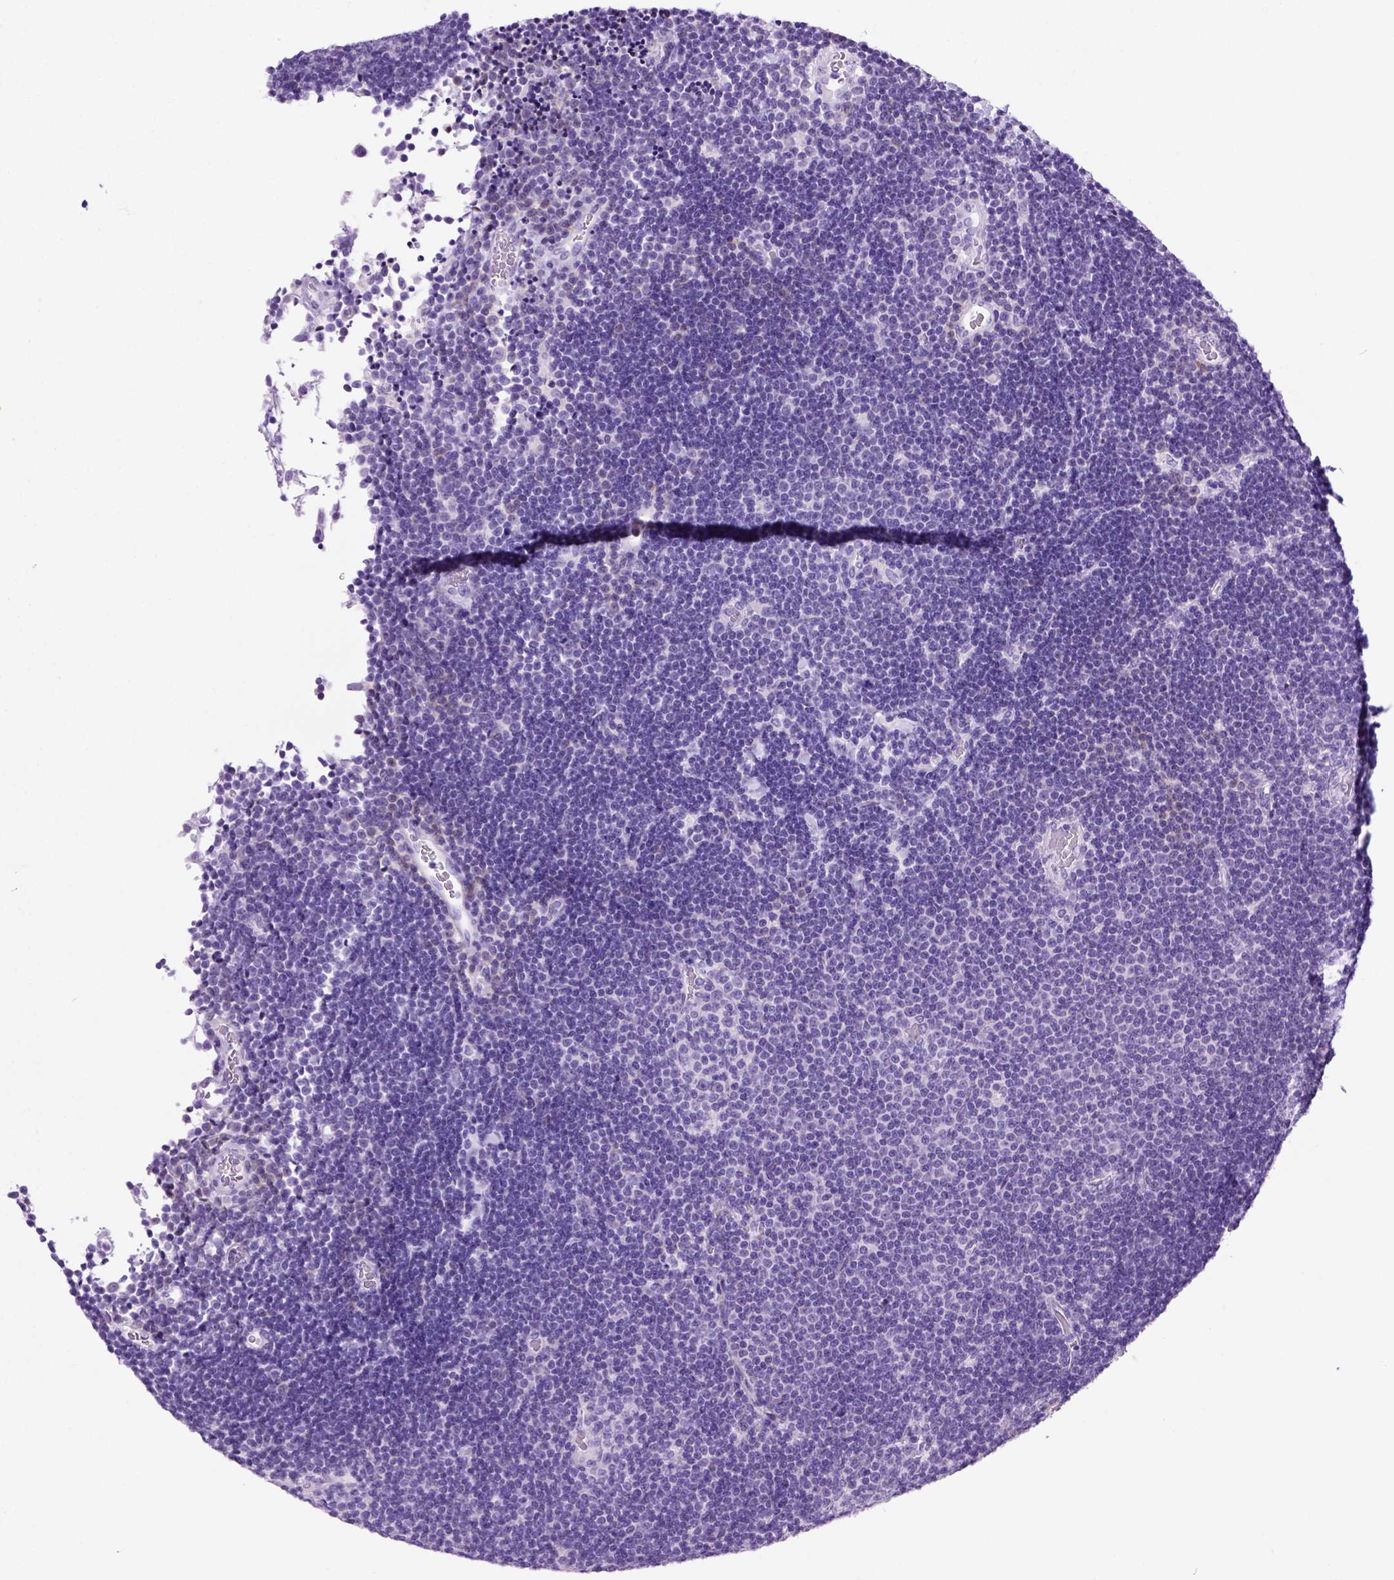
{"staining": {"intensity": "negative", "quantity": "none", "location": "none"}, "tissue": "lymphoma", "cell_type": "Tumor cells", "image_type": "cancer", "snomed": [{"axis": "morphology", "description": "Malignant lymphoma, non-Hodgkin's type, Low grade"}, {"axis": "topography", "description": "Brain"}], "caption": "Lymphoma stained for a protein using IHC shows no expression tumor cells.", "gene": "HHIPL2", "patient": {"sex": "female", "age": 66}}